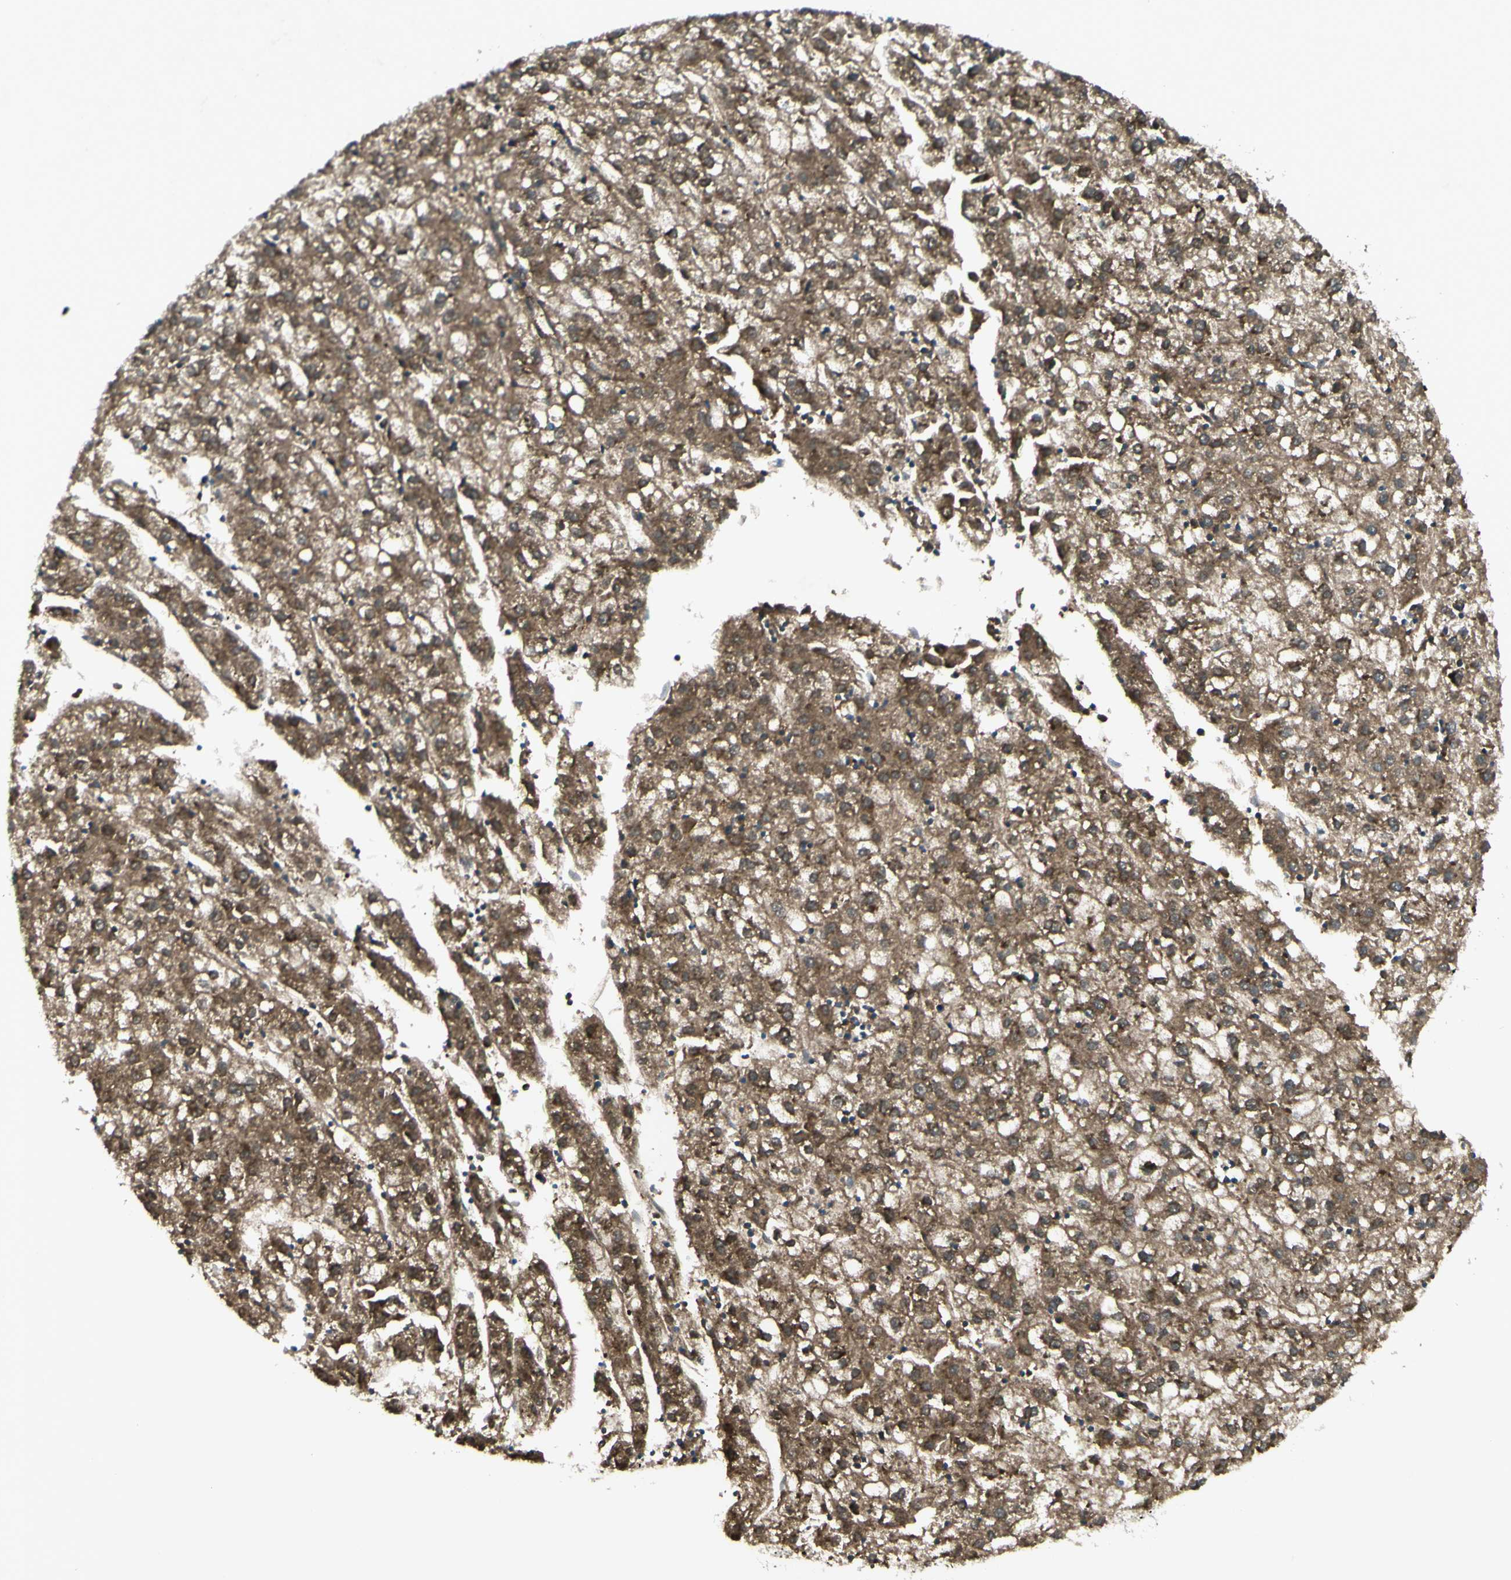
{"staining": {"intensity": "moderate", "quantity": ">75%", "location": "cytoplasmic/membranous"}, "tissue": "liver cancer", "cell_type": "Tumor cells", "image_type": "cancer", "snomed": [{"axis": "morphology", "description": "Carcinoma, Hepatocellular, NOS"}, {"axis": "topography", "description": "Liver"}], "caption": "DAB immunohistochemical staining of human liver hepatocellular carcinoma demonstrates moderate cytoplasmic/membranous protein expression in approximately >75% of tumor cells.", "gene": "IGSF9B", "patient": {"sex": "male", "age": 72}}